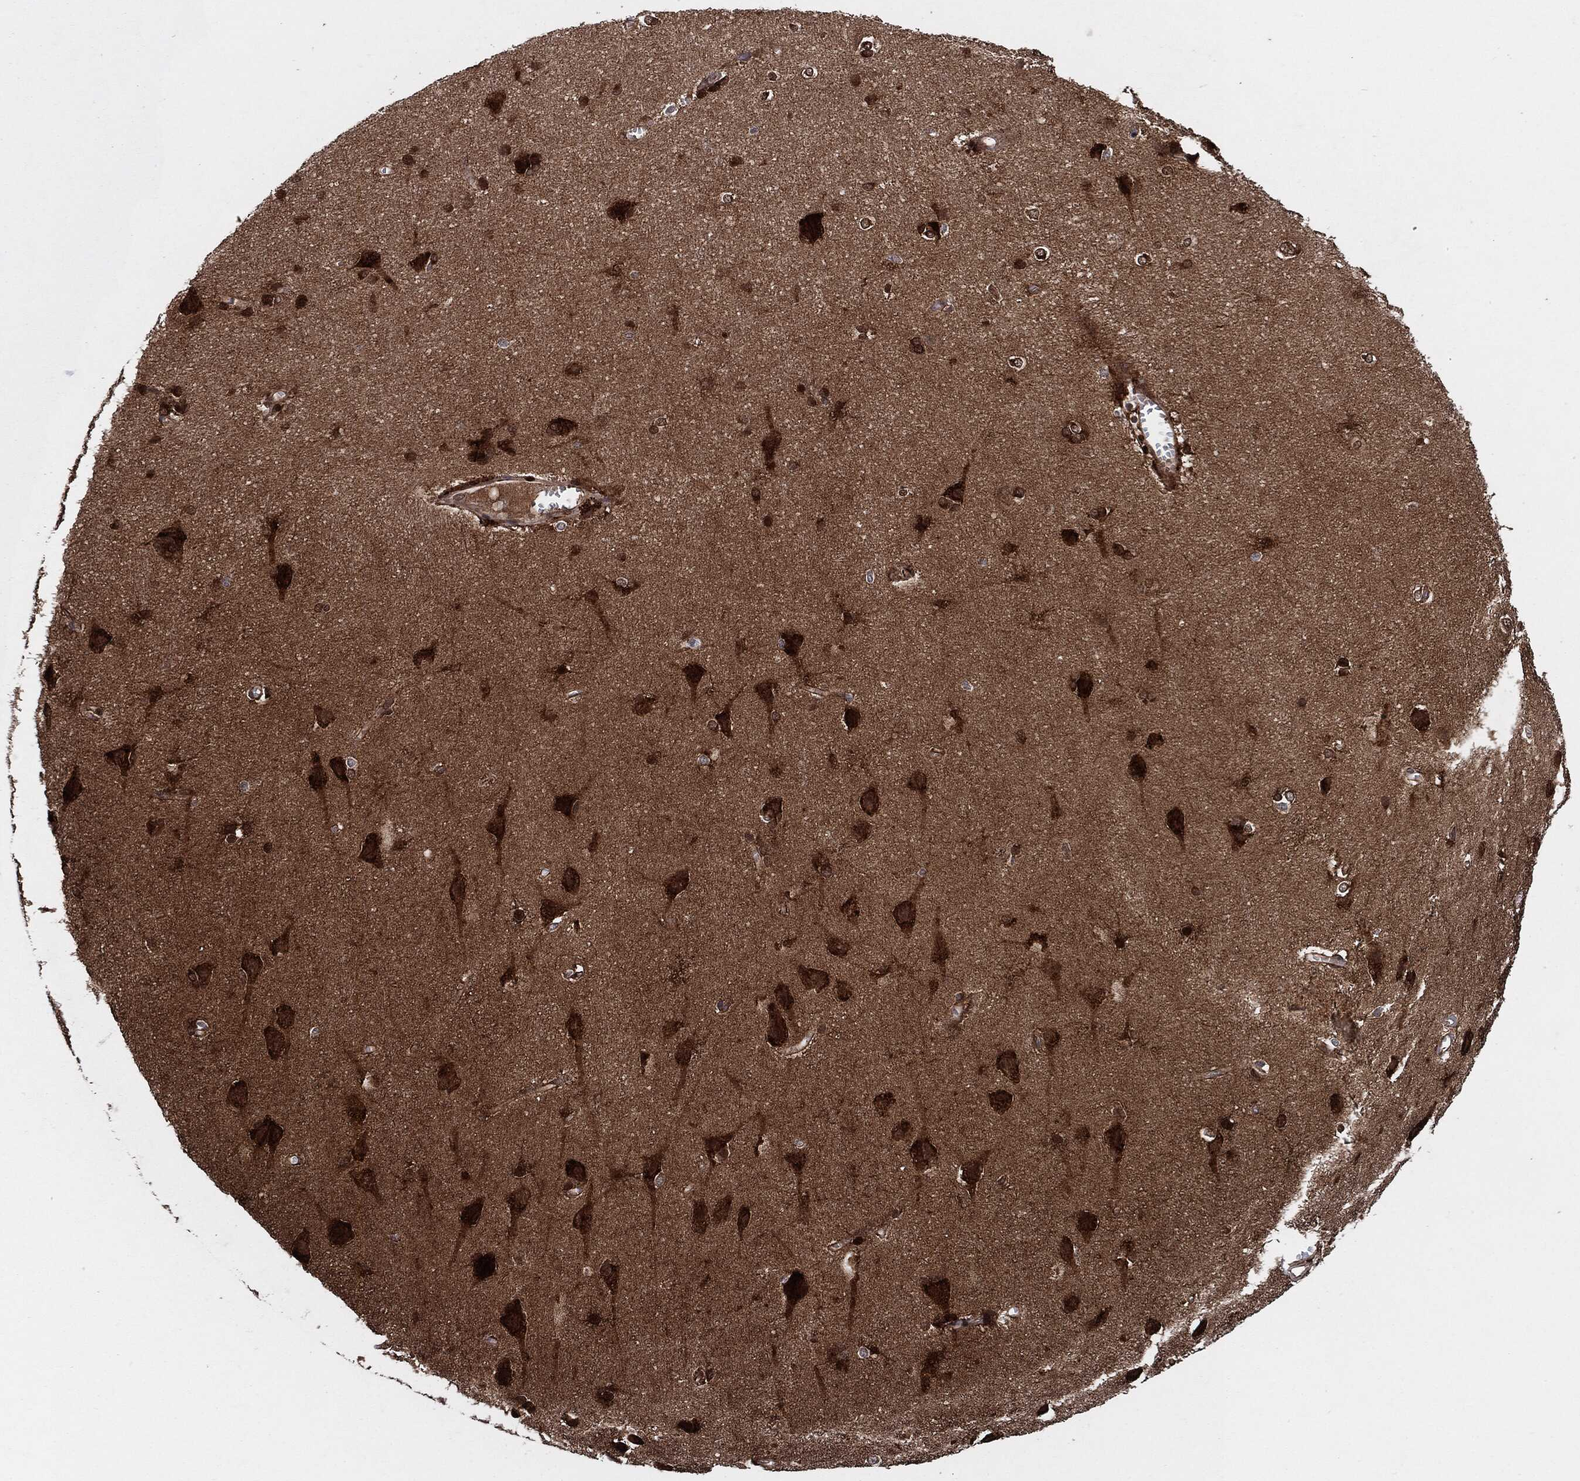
{"staining": {"intensity": "negative", "quantity": "none", "location": "none"}, "tissue": "cerebral cortex", "cell_type": "Endothelial cells", "image_type": "normal", "snomed": [{"axis": "morphology", "description": "Normal tissue, NOS"}, {"axis": "topography", "description": "Cerebral cortex"}], "caption": "The immunohistochemistry photomicrograph has no significant positivity in endothelial cells of cerebral cortex. The staining is performed using DAB brown chromogen with nuclei counter-stained in using hematoxylin.", "gene": "BCAR1", "patient": {"sex": "male", "age": 37}}